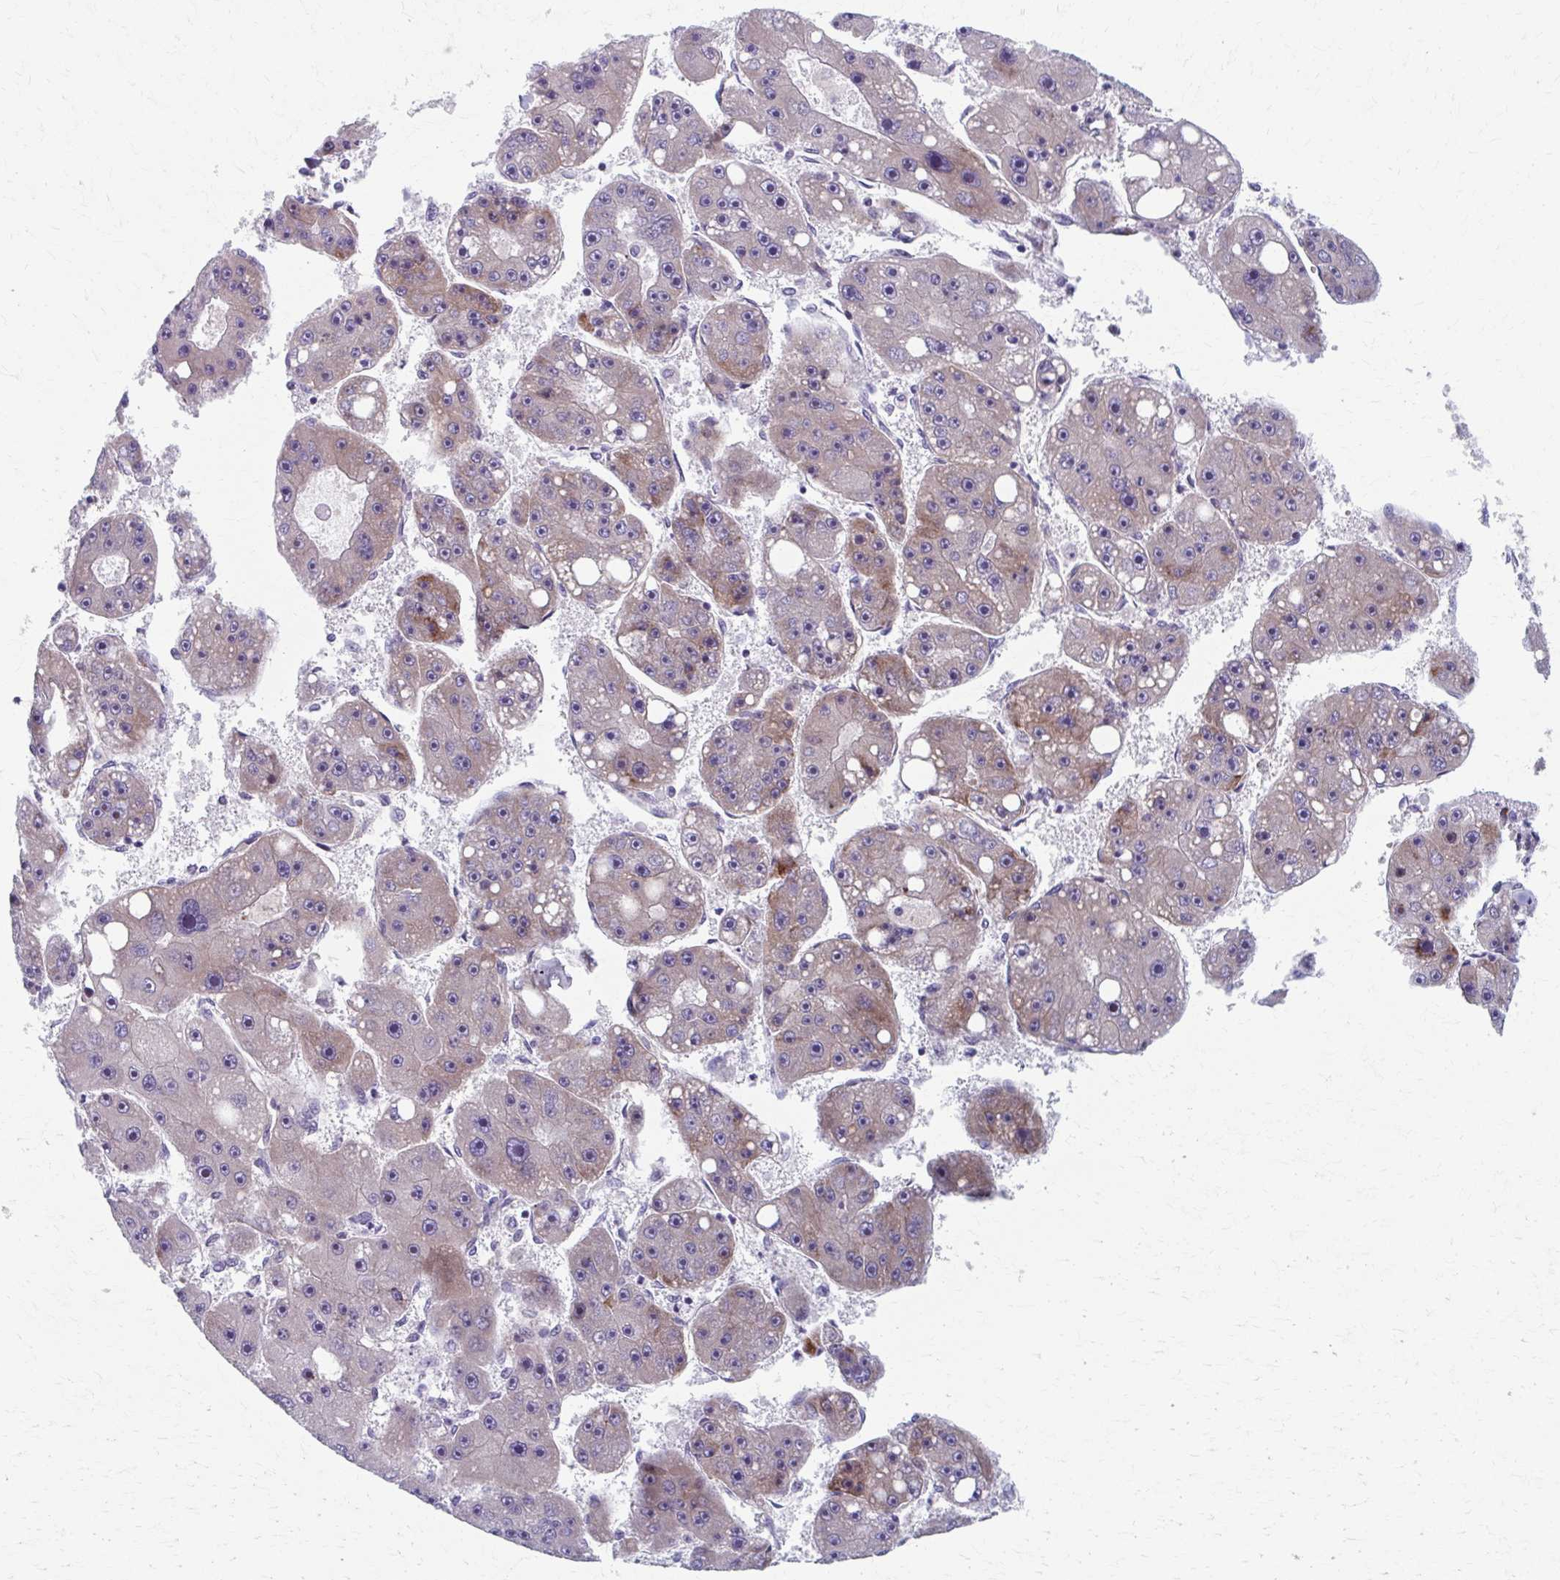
{"staining": {"intensity": "weak", "quantity": "<25%", "location": "cytoplasmic/membranous"}, "tissue": "liver cancer", "cell_type": "Tumor cells", "image_type": "cancer", "snomed": [{"axis": "morphology", "description": "Carcinoma, Hepatocellular, NOS"}, {"axis": "topography", "description": "Liver"}], "caption": "High magnification brightfield microscopy of liver cancer stained with DAB (3,3'-diaminobenzidine) (brown) and counterstained with hematoxylin (blue): tumor cells show no significant positivity.", "gene": "OLFM2", "patient": {"sex": "female", "age": 61}}